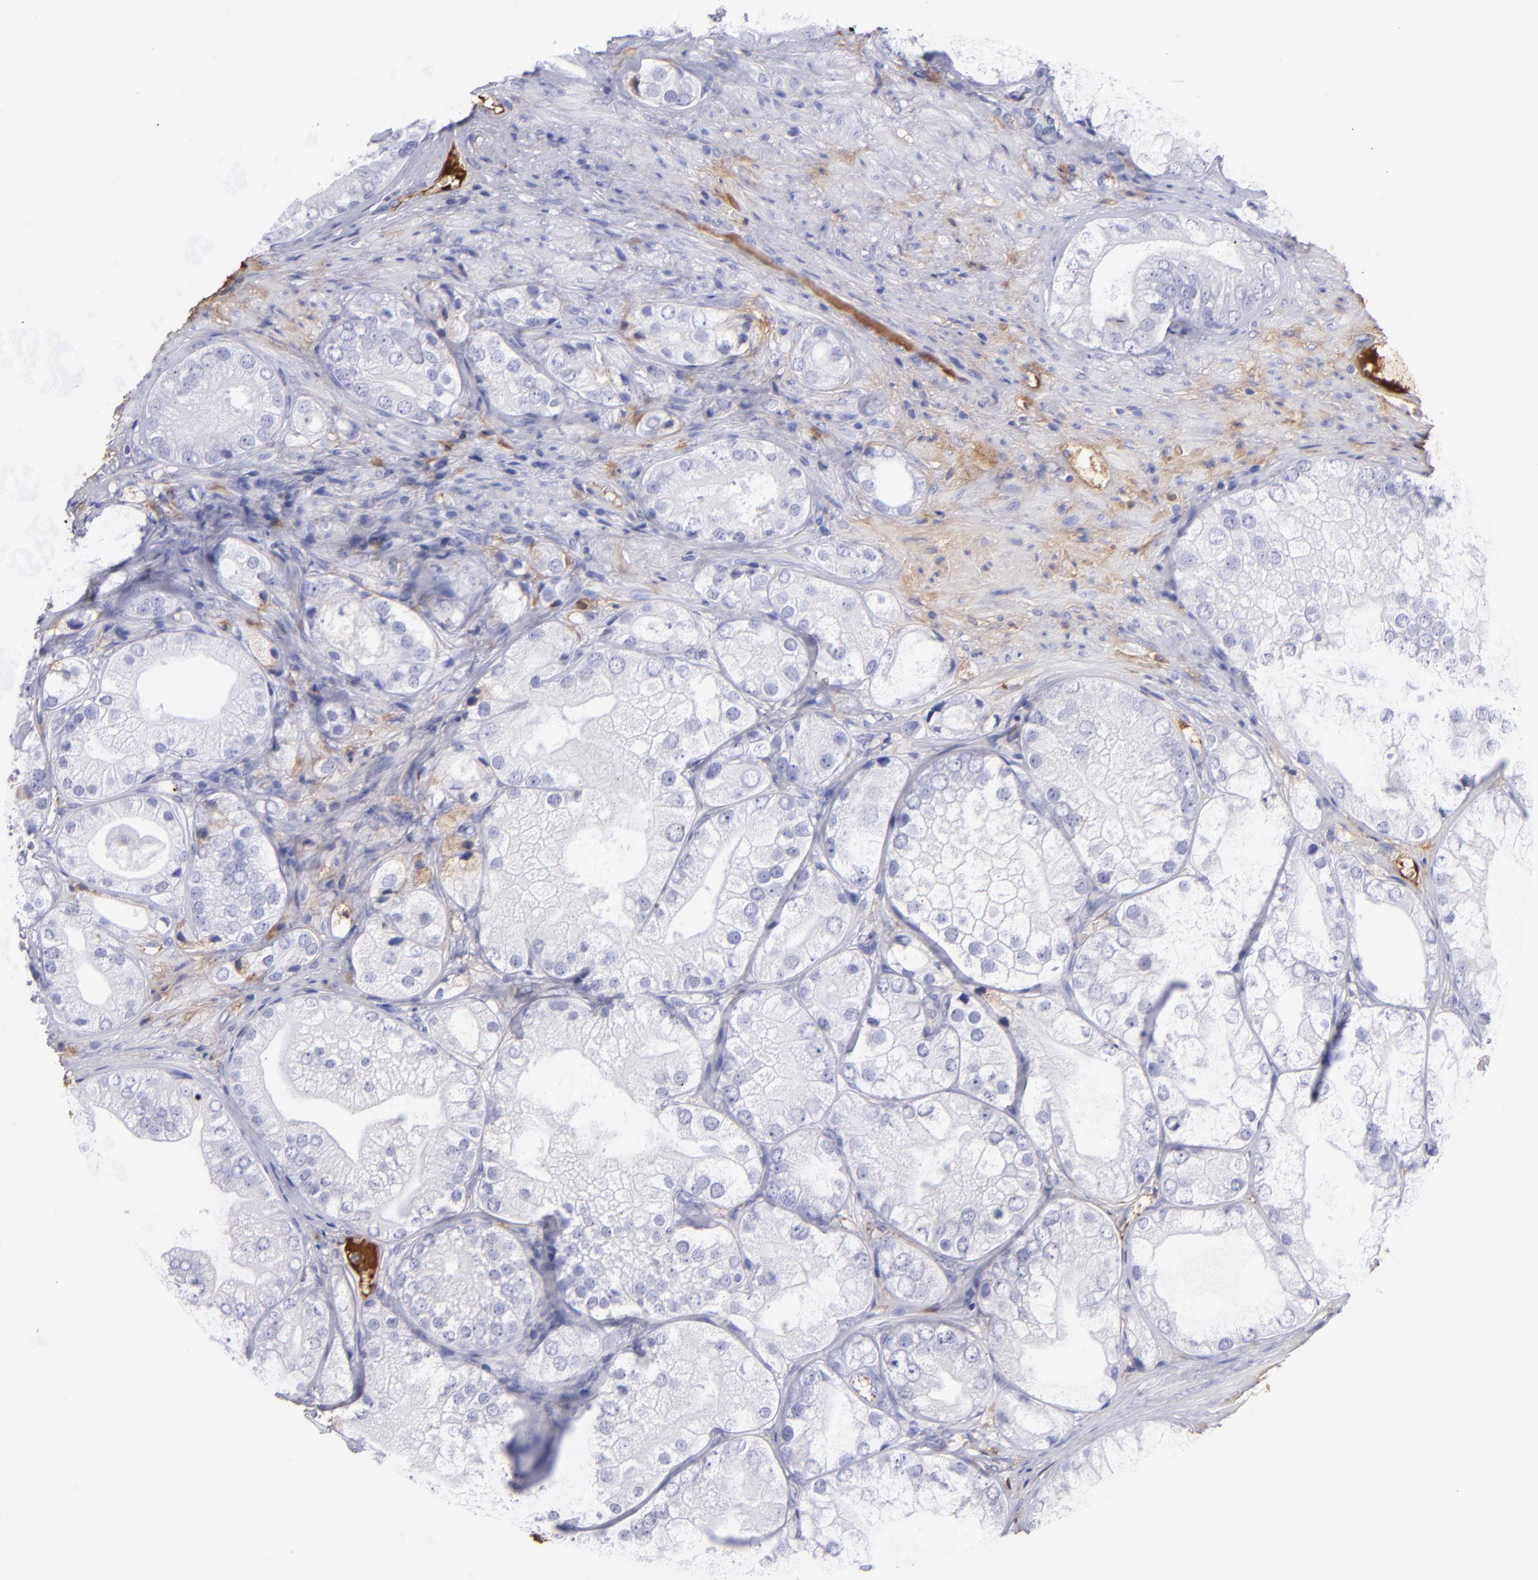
{"staining": {"intensity": "negative", "quantity": "none", "location": "none"}, "tissue": "prostate cancer", "cell_type": "Tumor cells", "image_type": "cancer", "snomed": [{"axis": "morphology", "description": "Adenocarcinoma, Low grade"}, {"axis": "topography", "description": "Prostate"}], "caption": "Tumor cells are negative for brown protein staining in prostate adenocarcinoma (low-grade).", "gene": "FGB", "patient": {"sex": "male", "age": 69}}